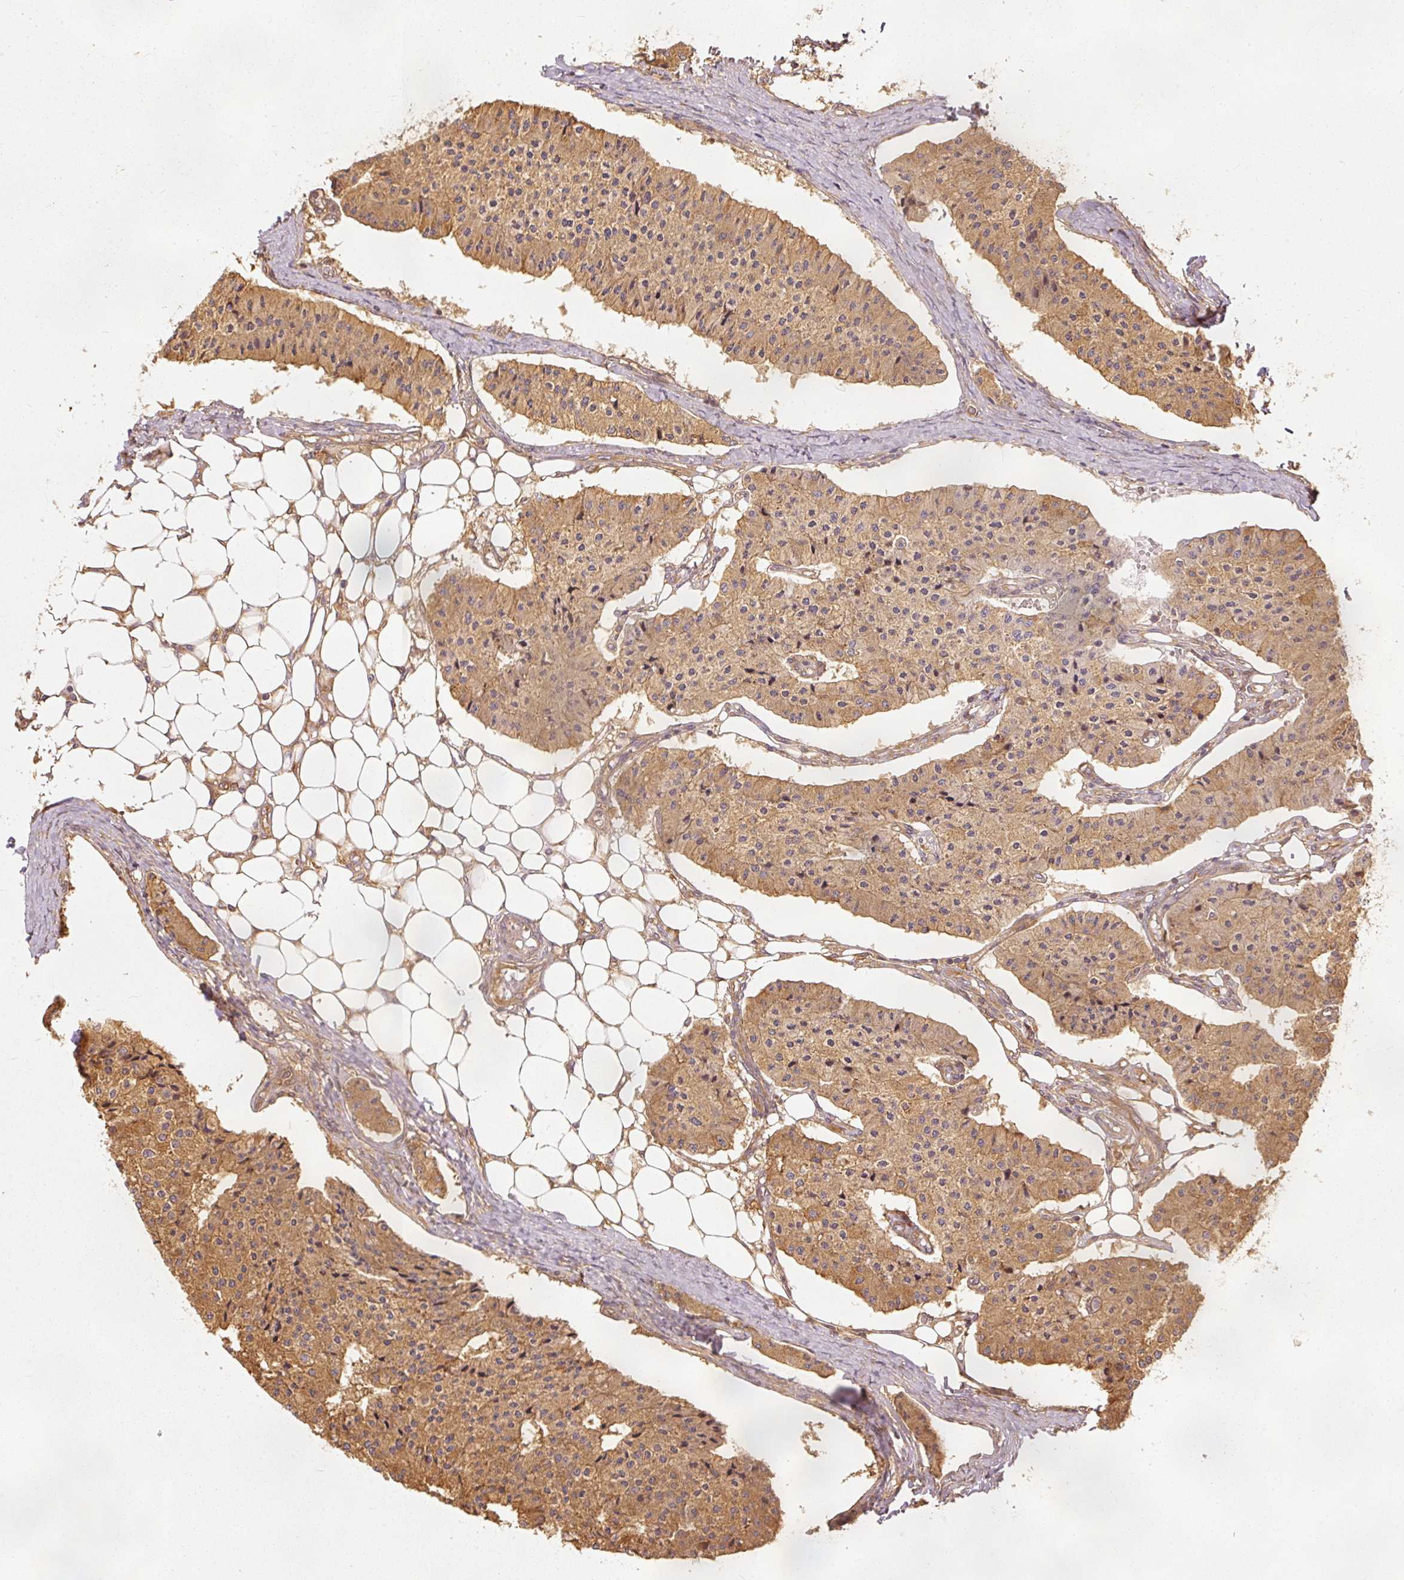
{"staining": {"intensity": "moderate", "quantity": ">75%", "location": "cytoplasmic/membranous"}, "tissue": "carcinoid", "cell_type": "Tumor cells", "image_type": "cancer", "snomed": [{"axis": "morphology", "description": "Carcinoid, malignant, NOS"}, {"axis": "topography", "description": "Colon"}], "caption": "Carcinoid (malignant) stained with a brown dye exhibits moderate cytoplasmic/membranous positive staining in approximately >75% of tumor cells.", "gene": "EIF3B", "patient": {"sex": "female", "age": 52}}